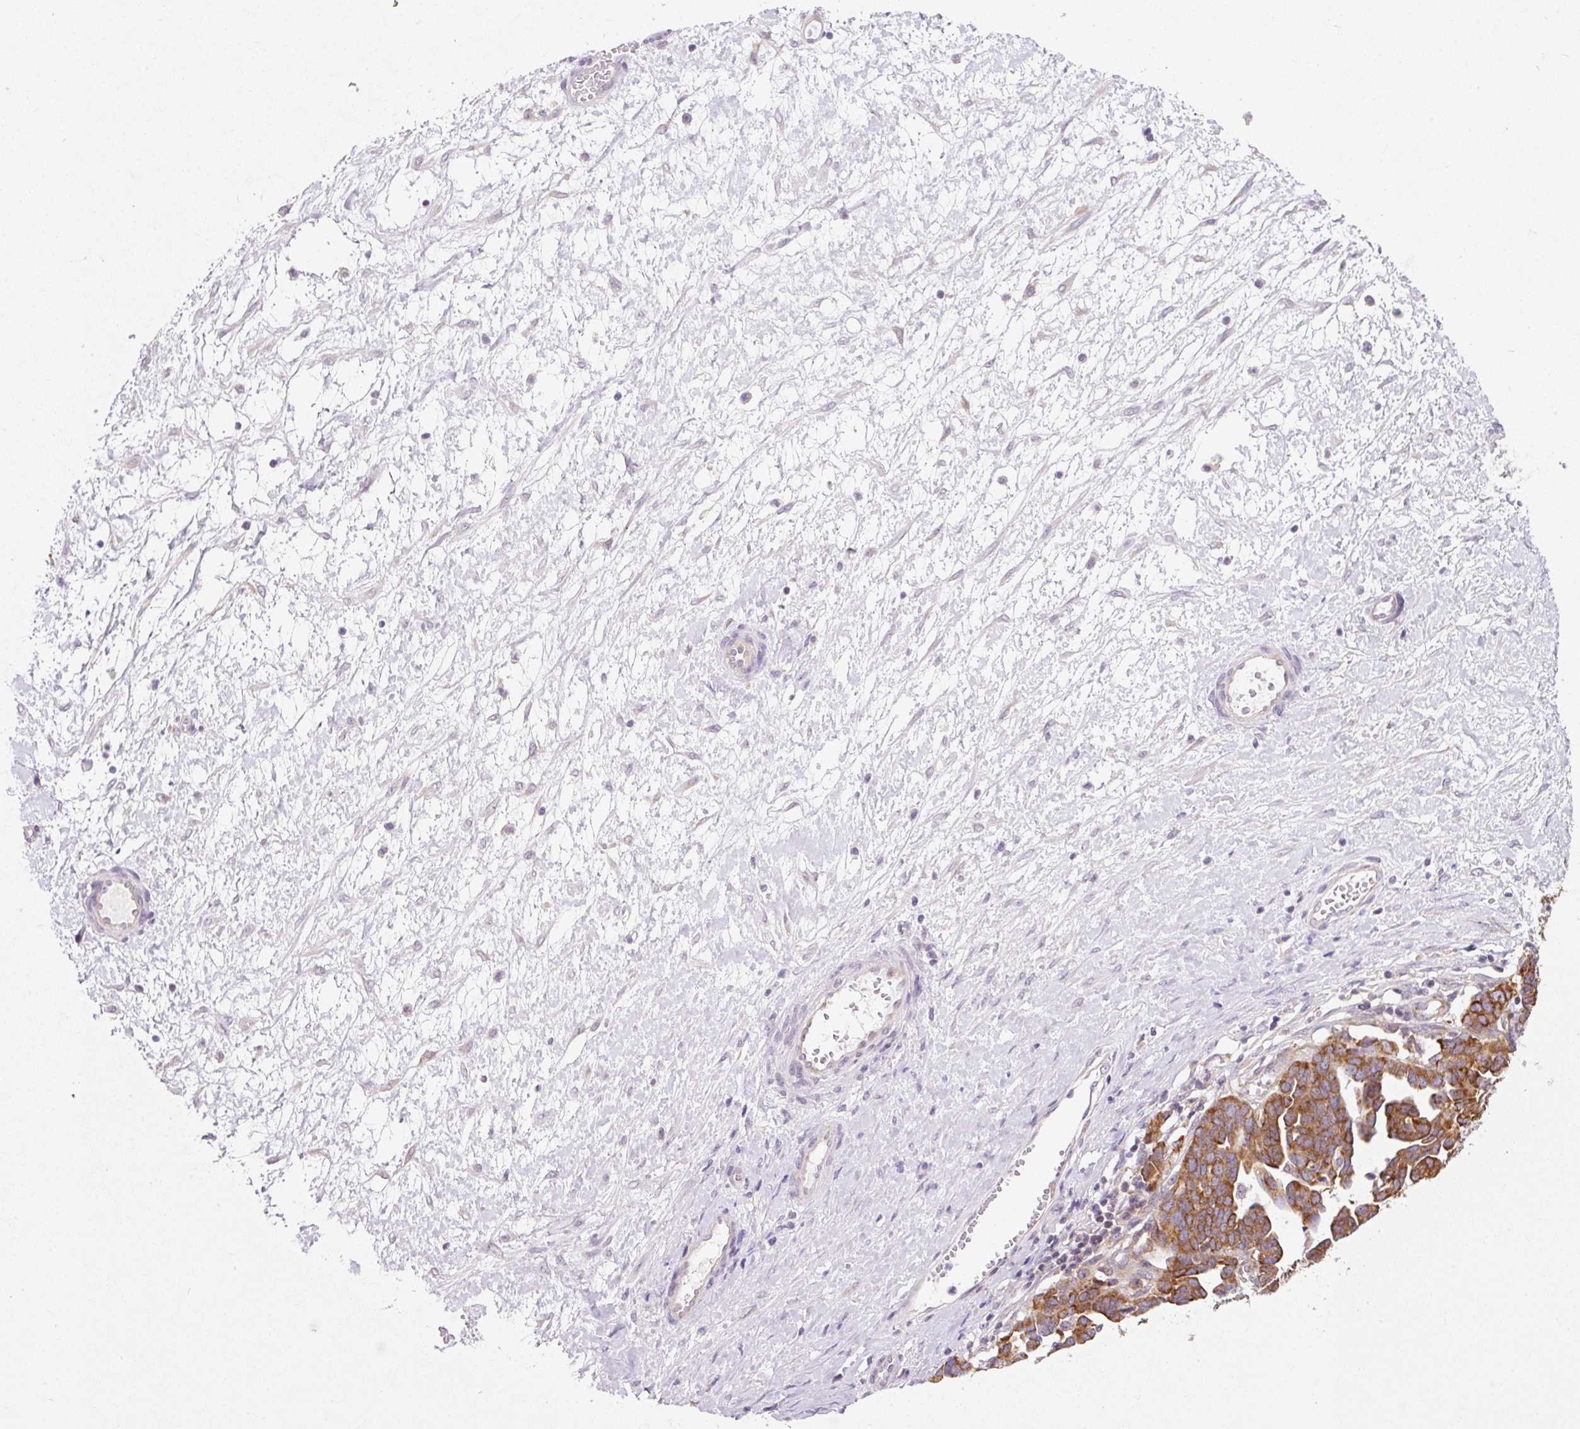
{"staining": {"intensity": "strong", "quantity": ">75%", "location": "cytoplasmic/membranous"}, "tissue": "ovarian cancer", "cell_type": "Tumor cells", "image_type": "cancer", "snomed": [{"axis": "morphology", "description": "Cystadenocarcinoma, serous, NOS"}, {"axis": "topography", "description": "Ovary"}], "caption": "Ovarian cancer (serous cystadenocarcinoma) tissue shows strong cytoplasmic/membranous staining in approximately >75% of tumor cells", "gene": "RPL41", "patient": {"sex": "female", "age": 54}}